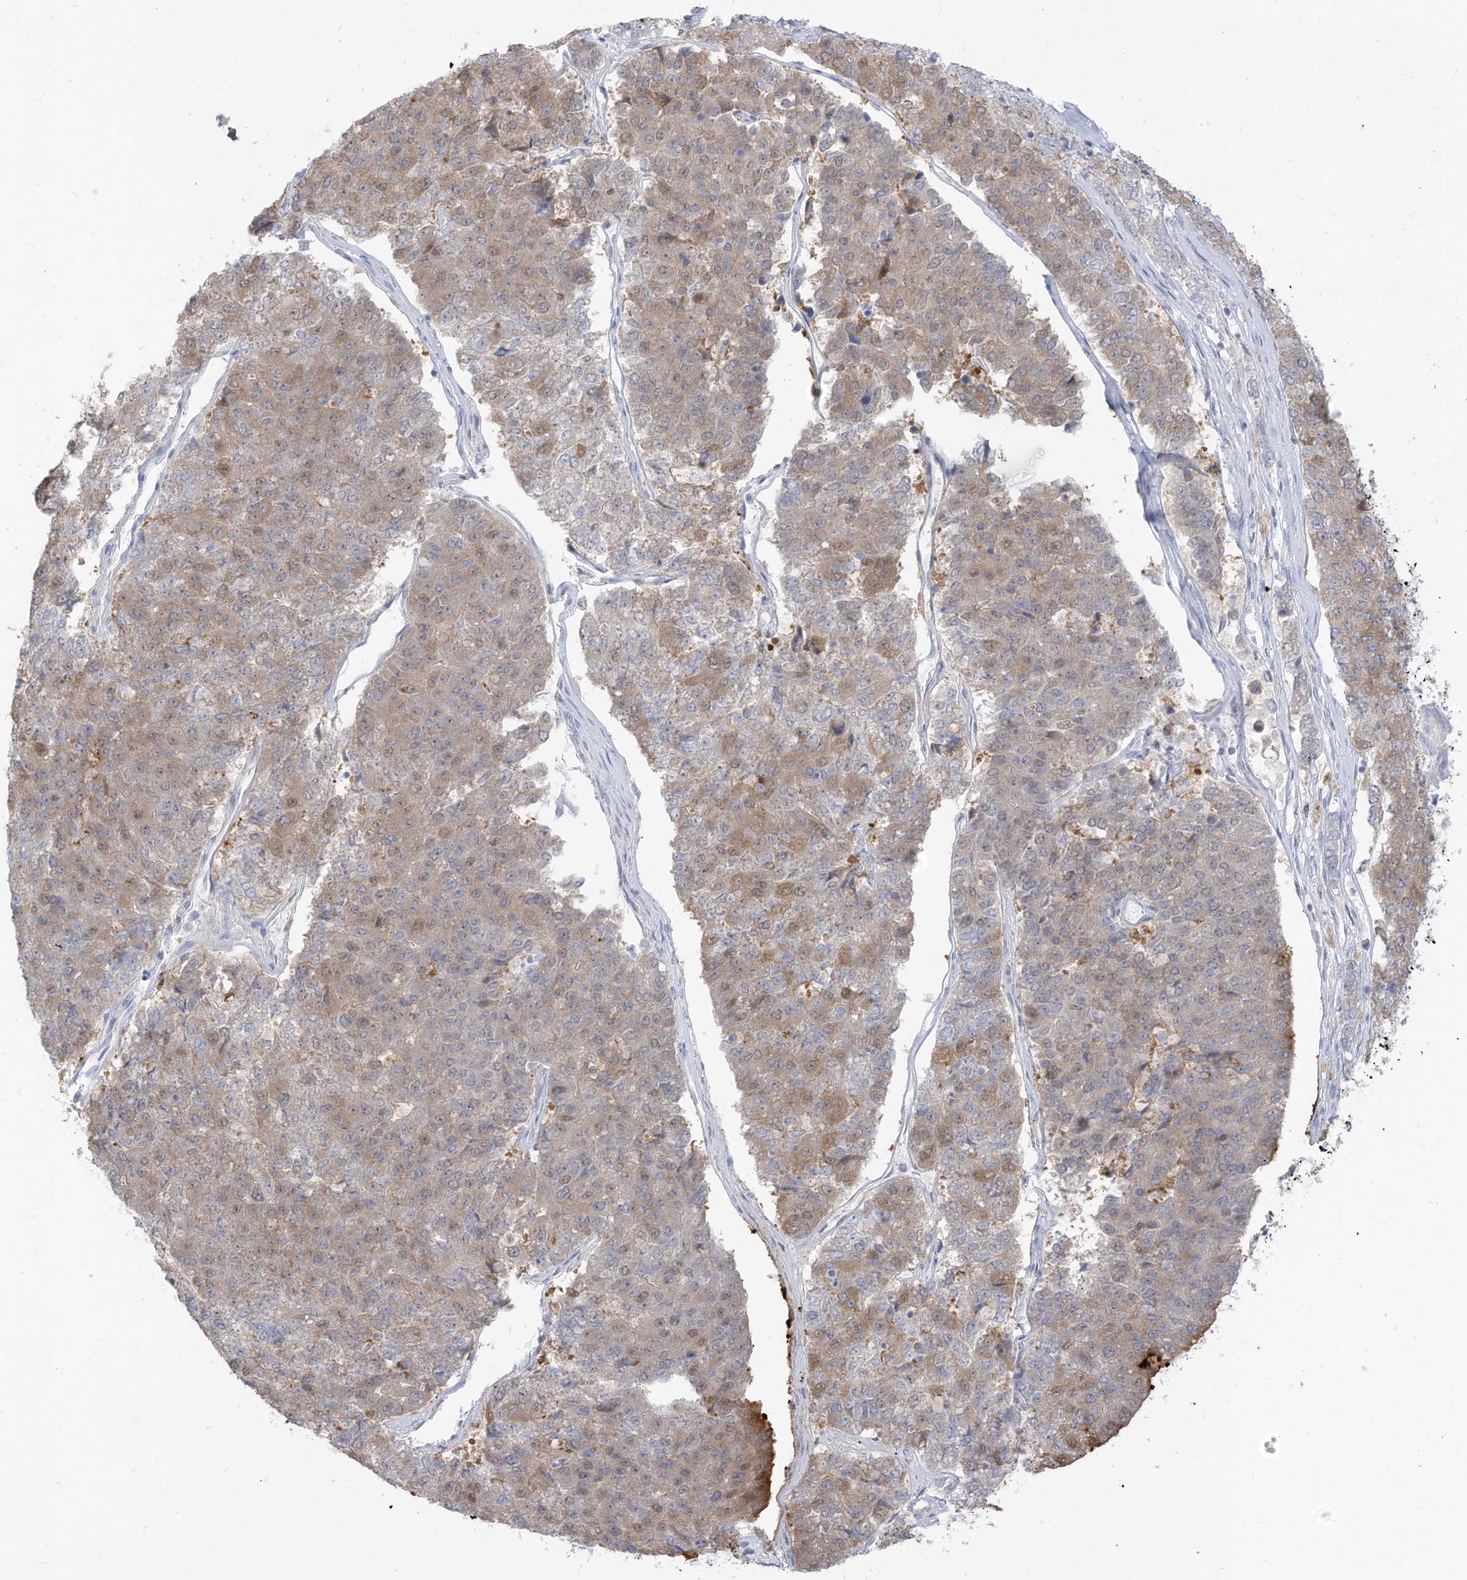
{"staining": {"intensity": "weak", "quantity": "25%-75%", "location": "cytoplasmic/membranous"}, "tissue": "pancreatic cancer", "cell_type": "Tumor cells", "image_type": "cancer", "snomed": [{"axis": "morphology", "description": "Adenocarcinoma, NOS"}, {"axis": "topography", "description": "Pancreas"}], "caption": "There is low levels of weak cytoplasmic/membranous positivity in tumor cells of pancreatic cancer, as demonstrated by immunohistochemical staining (brown color).", "gene": "OGT", "patient": {"sex": "male", "age": 50}}